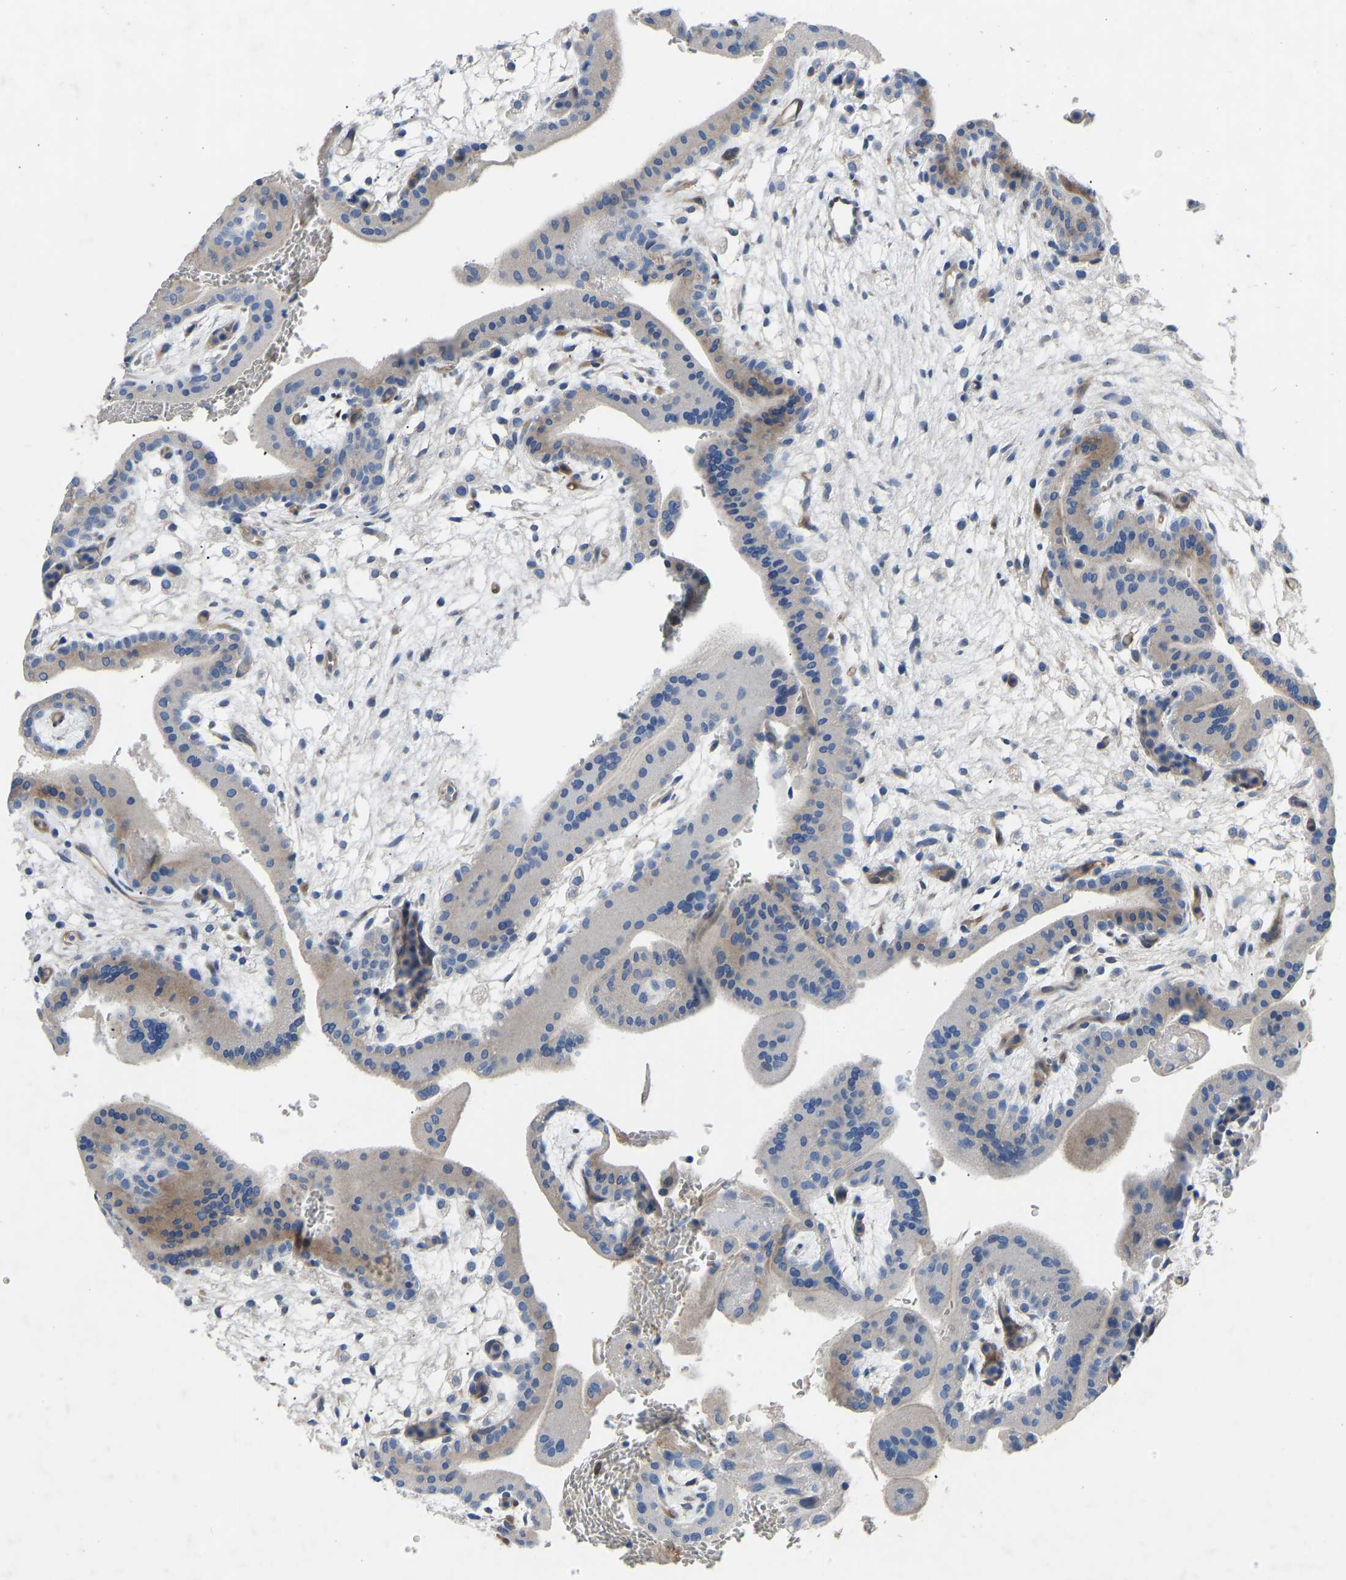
{"staining": {"intensity": "negative", "quantity": "none", "location": "none"}, "tissue": "placenta", "cell_type": "Decidual cells", "image_type": "normal", "snomed": [{"axis": "morphology", "description": "Normal tissue, NOS"}, {"axis": "topography", "description": "Placenta"}], "caption": "IHC of benign placenta reveals no positivity in decidual cells.", "gene": "RBP1", "patient": {"sex": "female", "age": 35}}